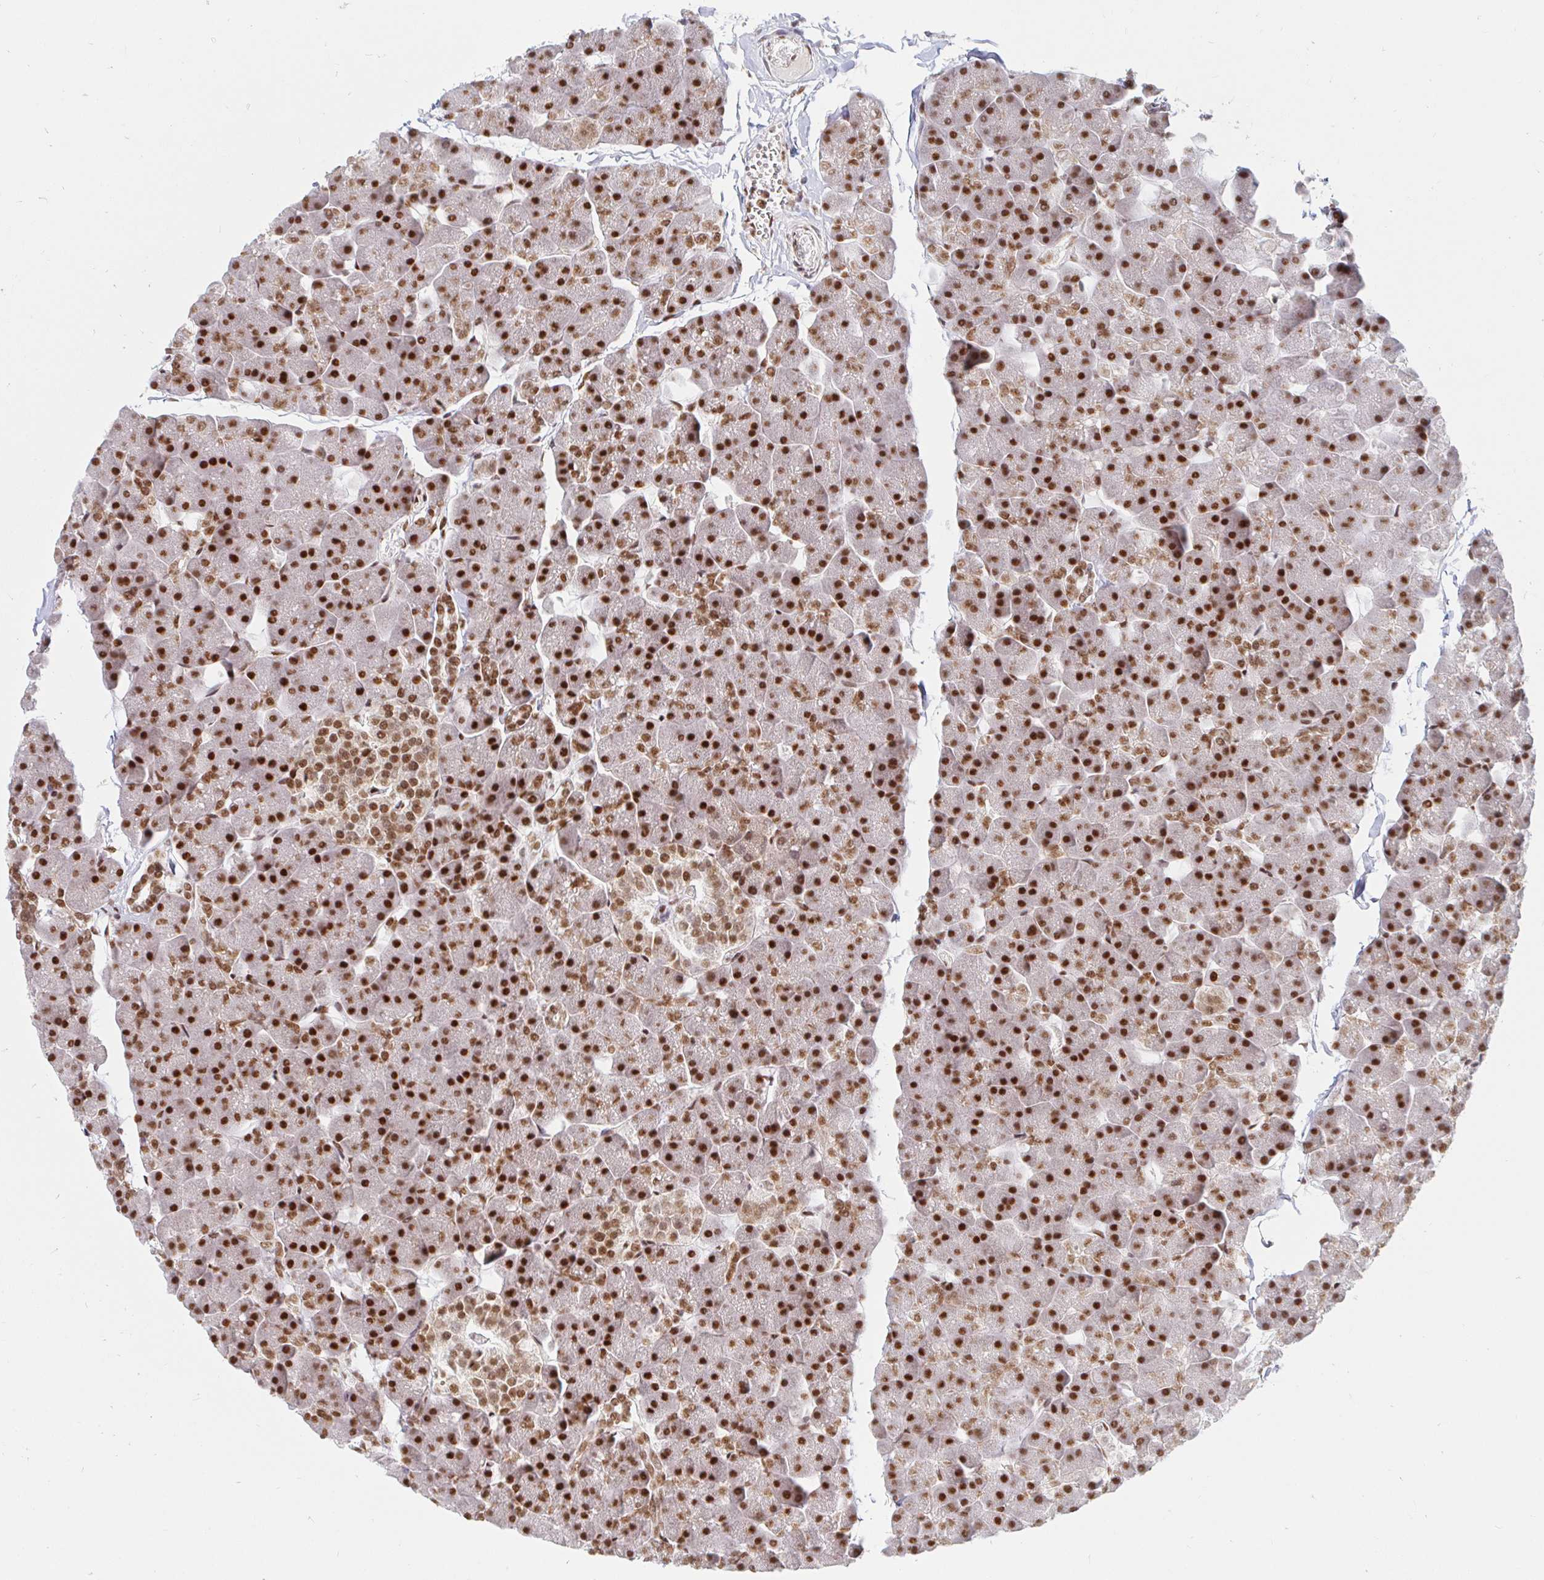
{"staining": {"intensity": "strong", "quantity": ">75%", "location": "nuclear"}, "tissue": "pancreas", "cell_type": "Exocrine glandular cells", "image_type": "normal", "snomed": [{"axis": "morphology", "description": "Normal tissue, NOS"}, {"axis": "topography", "description": "Pancreas"}], "caption": "Pancreas stained for a protein (brown) reveals strong nuclear positive positivity in approximately >75% of exocrine glandular cells.", "gene": "RBMXL1", "patient": {"sex": "male", "age": 35}}